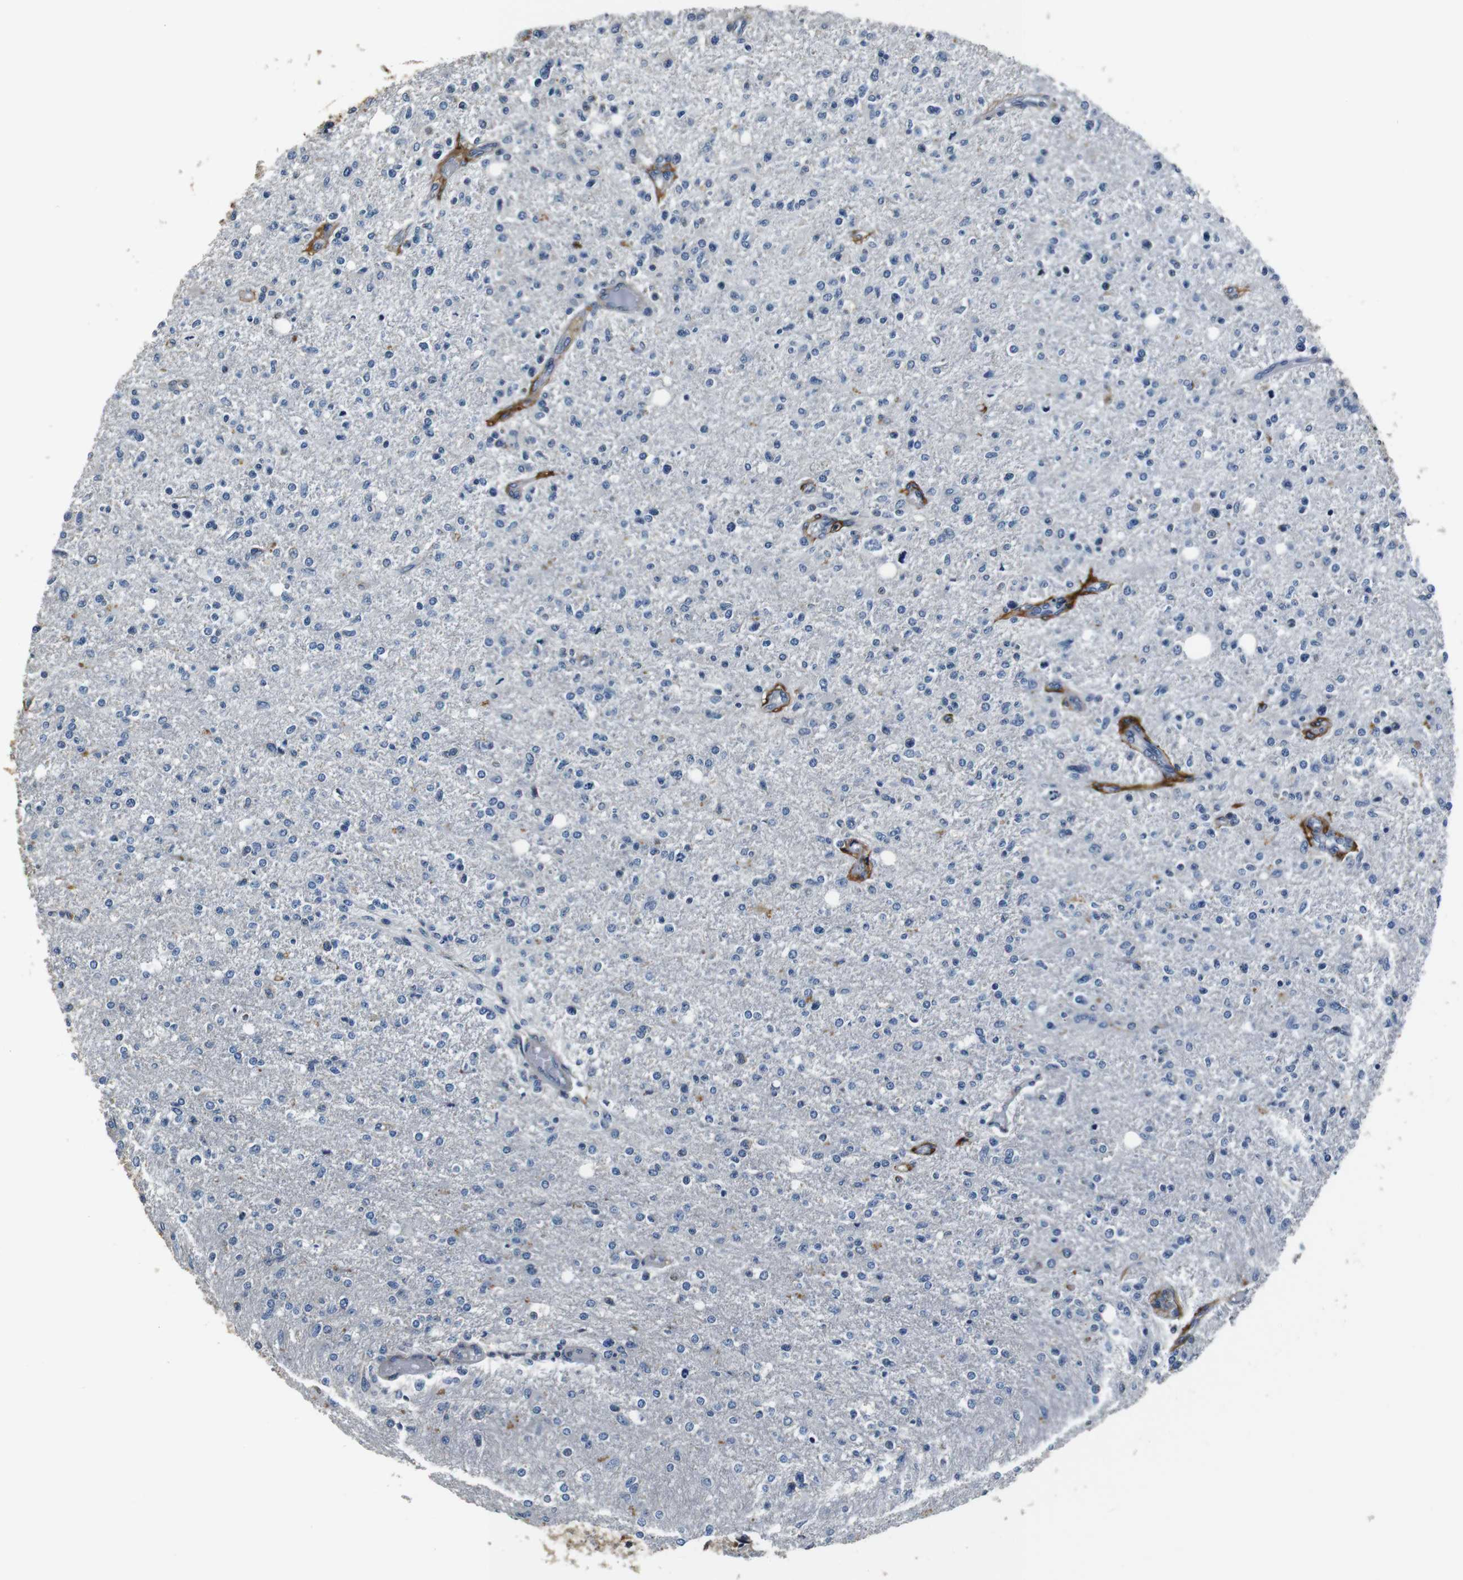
{"staining": {"intensity": "negative", "quantity": "none", "location": "none"}, "tissue": "glioma", "cell_type": "Tumor cells", "image_type": "cancer", "snomed": [{"axis": "morphology", "description": "Glioma, malignant, High grade"}, {"axis": "topography", "description": "Cerebral cortex"}], "caption": "This histopathology image is of high-grade glioma (malignant) stained with IHC to label a protein in brown with the nuclei are counter-stained blue. There is no positivity in tumor cells.", "gene": "COL1A1", "patient": {"sex": "male", "age": 76}}